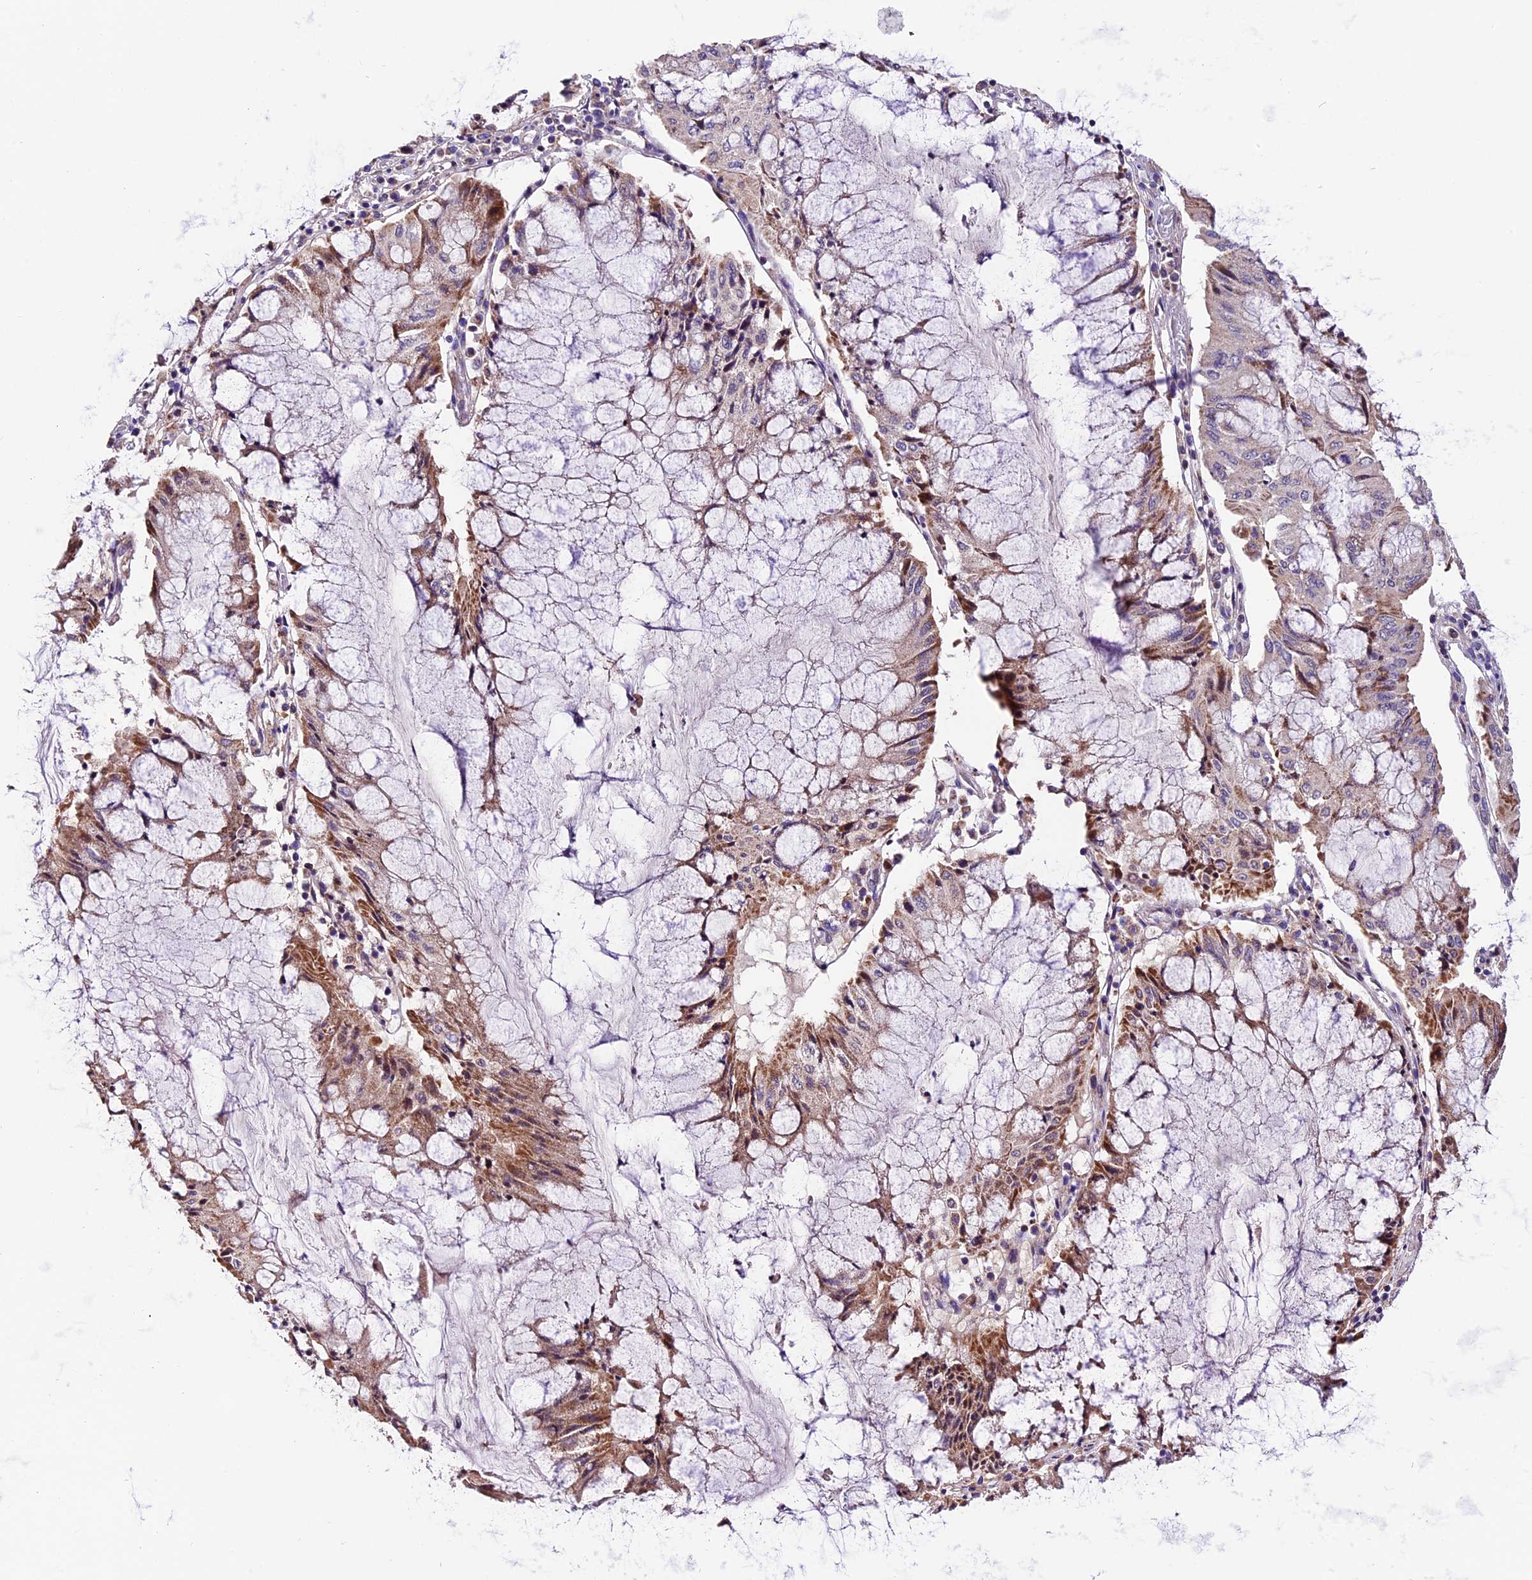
{"staining": {"intensity": "moderate", "quantity": "25%-75%", "location": "cytoplasmic/membranous"}, "tissue": "pancreatic cancer", "cell_type": "Tumor cells", "image_type": "cancer", "snomed": [{"axis": "morphology", "description": "Adenocarcinoma, NOS"}, {"axis": "topography", "description": "Pancreas"}], "caption": "Immunohistochemistry (IHC) staining of adenocarcinoma (pancreatic), which shows medium levels of moderate cytoplasmic/membranous expression in about 25%-75% of tumor cells indicating moderate cytoplasmic/membranous protein positivity. The staining was performed using DAB (brown) for protein detection and nuclei were counterstained in hematoxylin (blue).", "gene": "DDX28", "patient": {"sex": "female", "age": 50}}